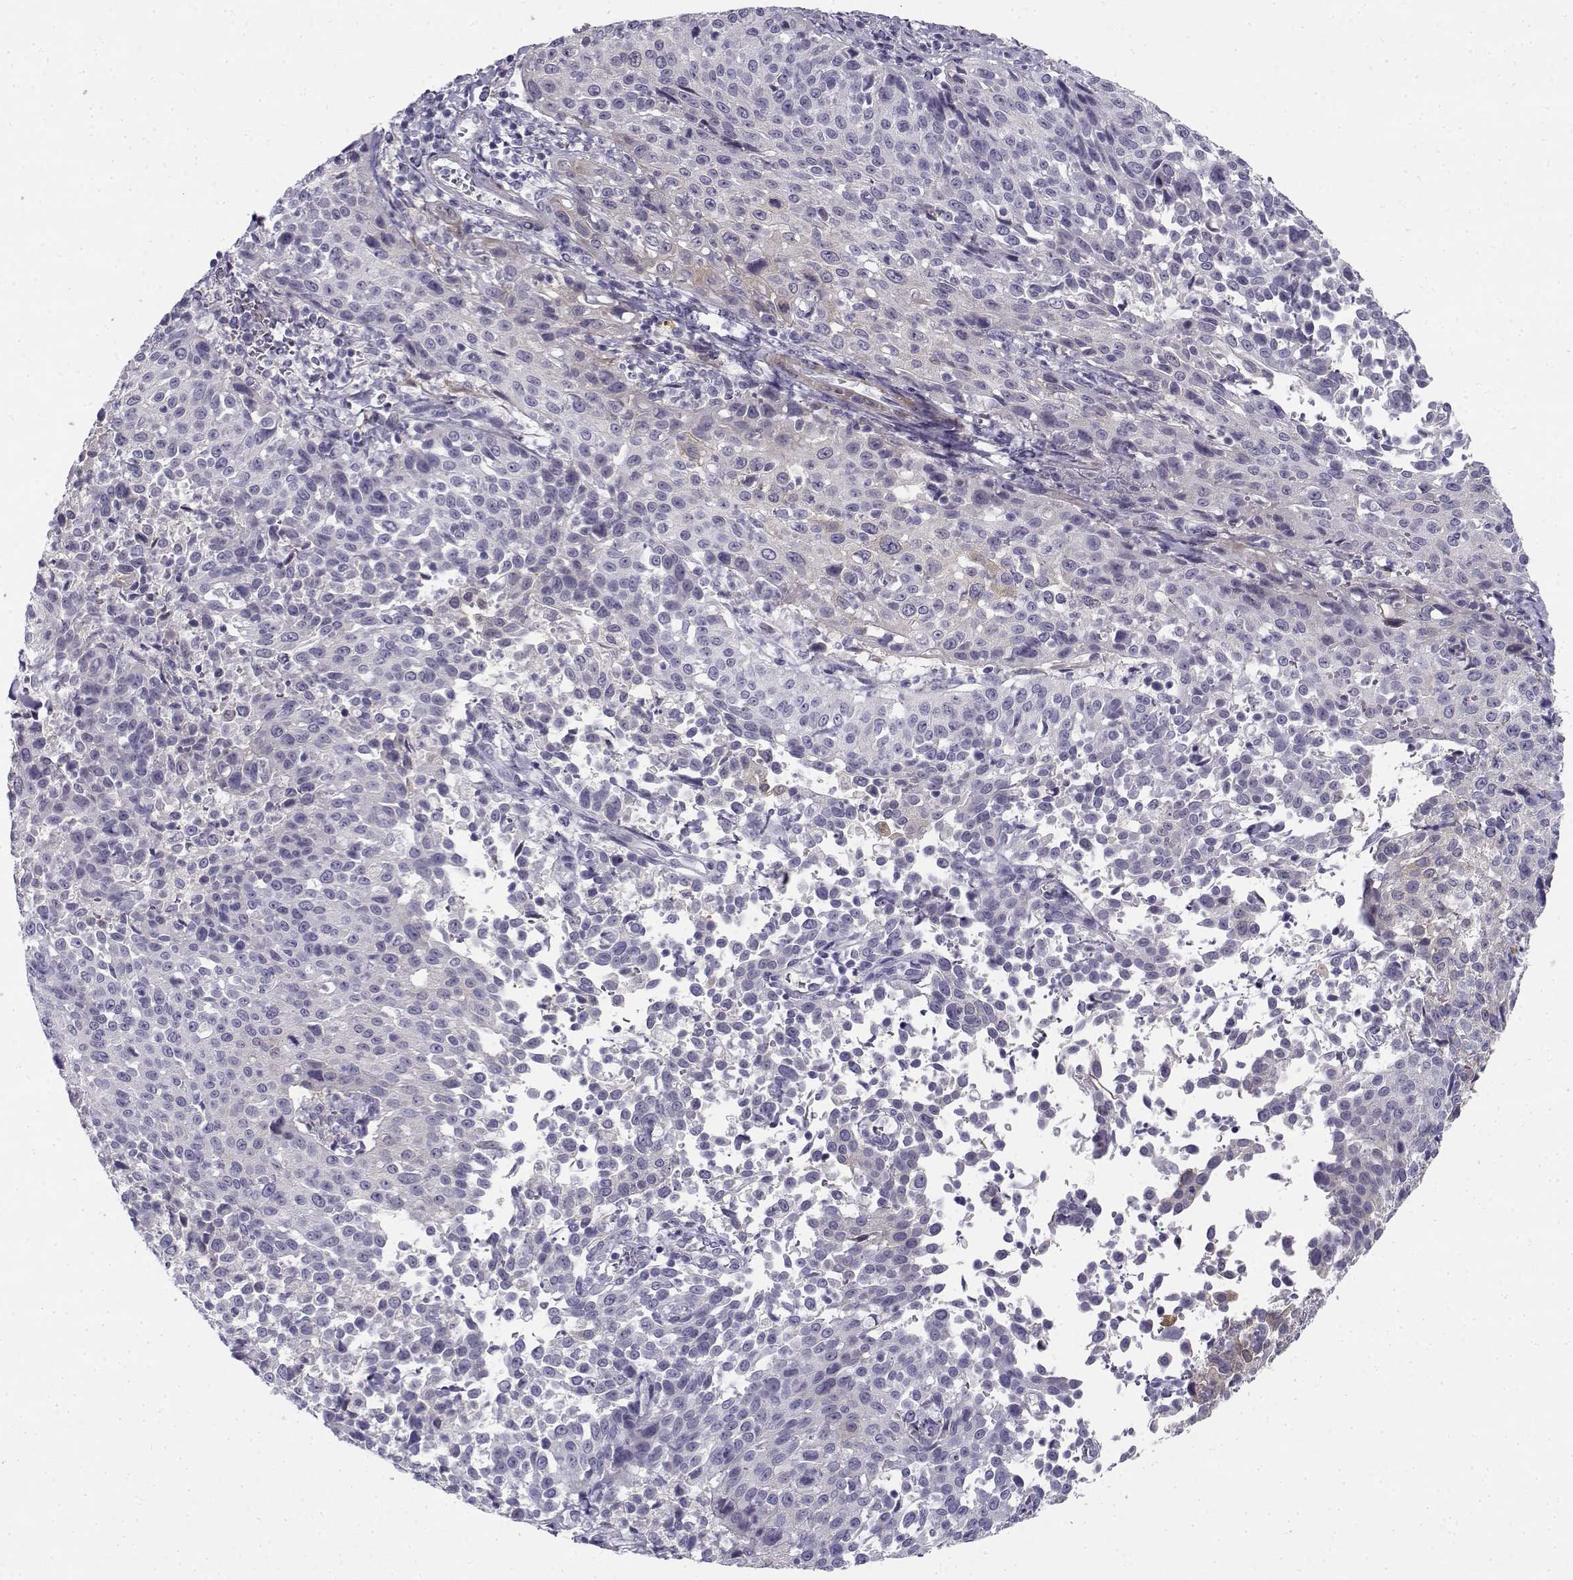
{"staining": {"intensity": "negative", "quantity": "none", "location": "none"}, "tissue": "cervical cancer", "cell_type": "Tumor cells", "image_type": "cancer", "snomed": [{"axis": "morphology", "description": "Squamous cell carcinoma, NOS"}, {"axis": "topography", "description": "Cervix"}], "caption": "Tumor cells are negative for brown protein staining in cervical cancer (squamous cell carcinoma). (DAB immunohistochemistry (IHC), high magnification).", "gene": "CREB3L3", "patient": {"sex": "female", "age": 26}}